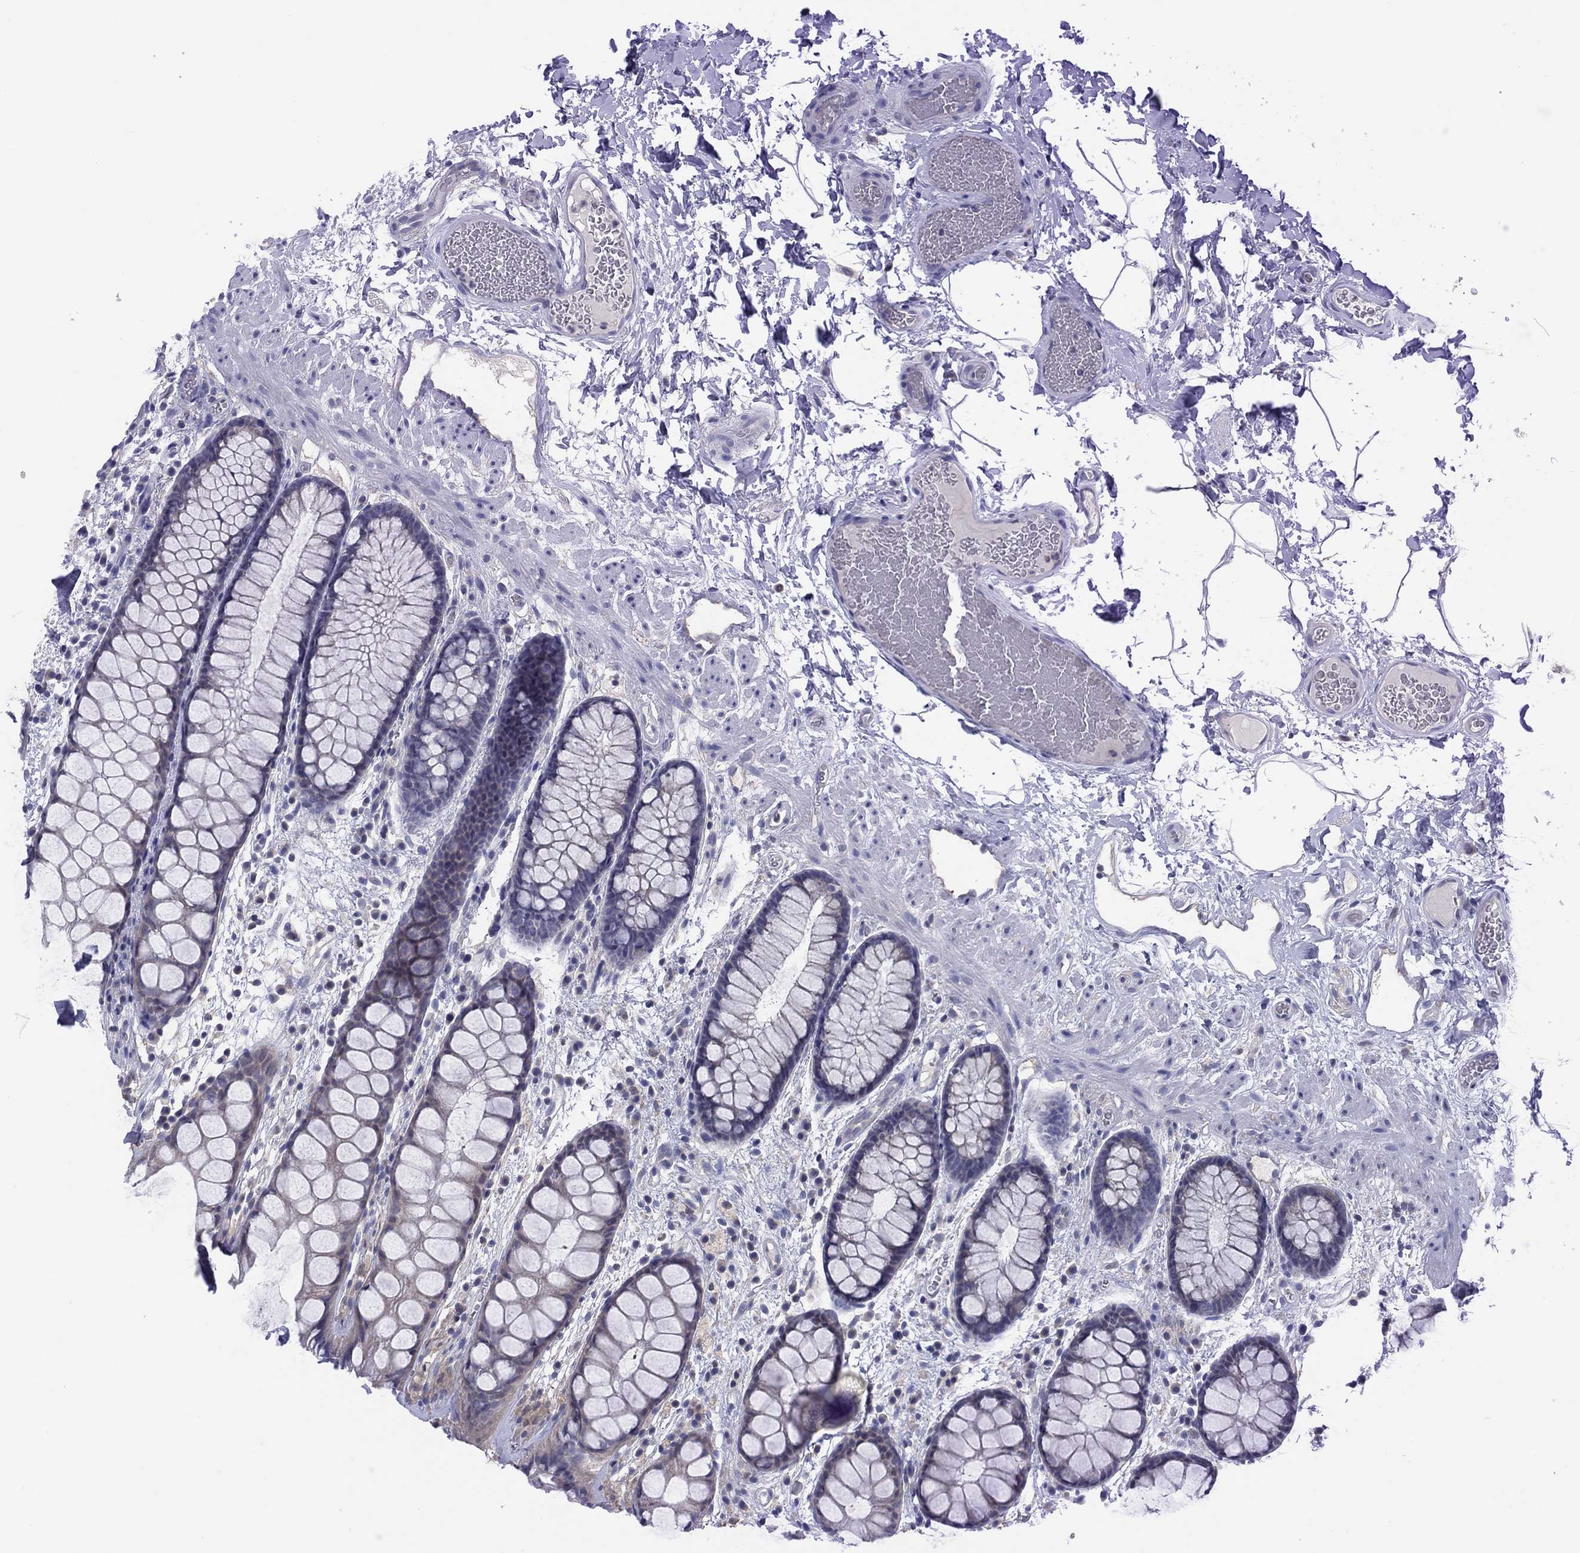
{"staining": {"intensity": "weak", "quantity": "<25%", "location": "cytoplasmic/membranous"}, "tissue": "rectum", "cell_type": "Glandular cells", "image_type": "normal", "snomed": [{"axis": "morphology", "description": "Normal tissue, NOS"}, {"axis": "topography", "description": "Rectum"}], "caption": "High power microscopy photomicrograph of an immunohistochemistry photomicrograph of unremarkable rectum, revealing no significant staining in glandular cells.", "gene": "CYP2B6", "patient": {"sex": "female", "age": 62}}